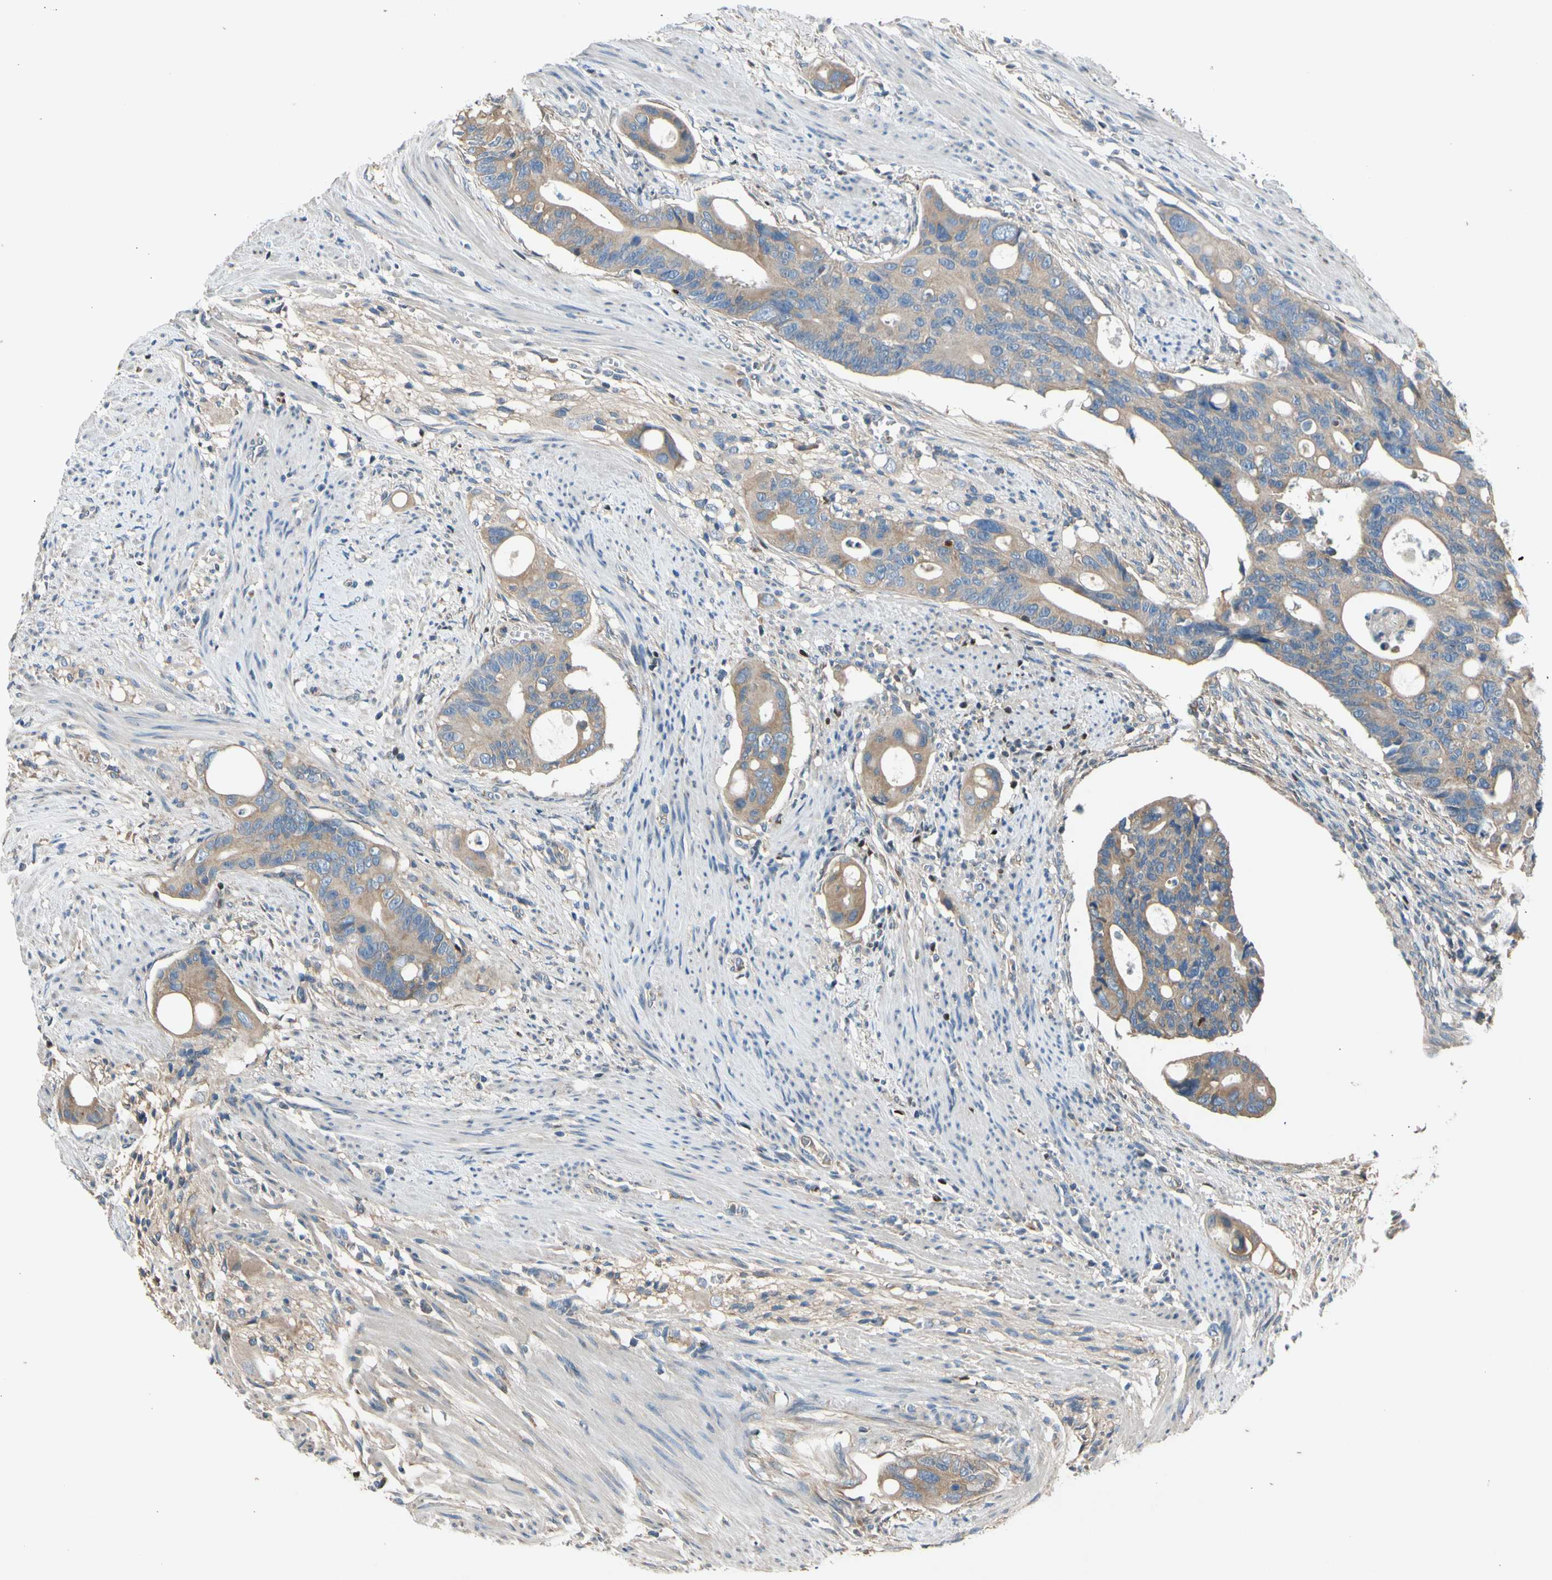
{"staining": {"intensity": "weak", "quantity": ">75%", "location": "cytoplasmic/membranous"}, "tissue": "colorectal cancer", "cell_type": "Tumor cells", "image_type": "cancer", "snomed": [{"axis": "morphology", "description": "Adenocarcinoma, NOS"}, {"axis": "topography", "description": "Colon"}], "caption": "Tumor cells show low levels of weak cytoplasmic/membranous staining in approximately >75% of cells in human colorectal adenocarcinoma.", "gene": "TBX21", "patient": {"sex": "female", "age": 57}}